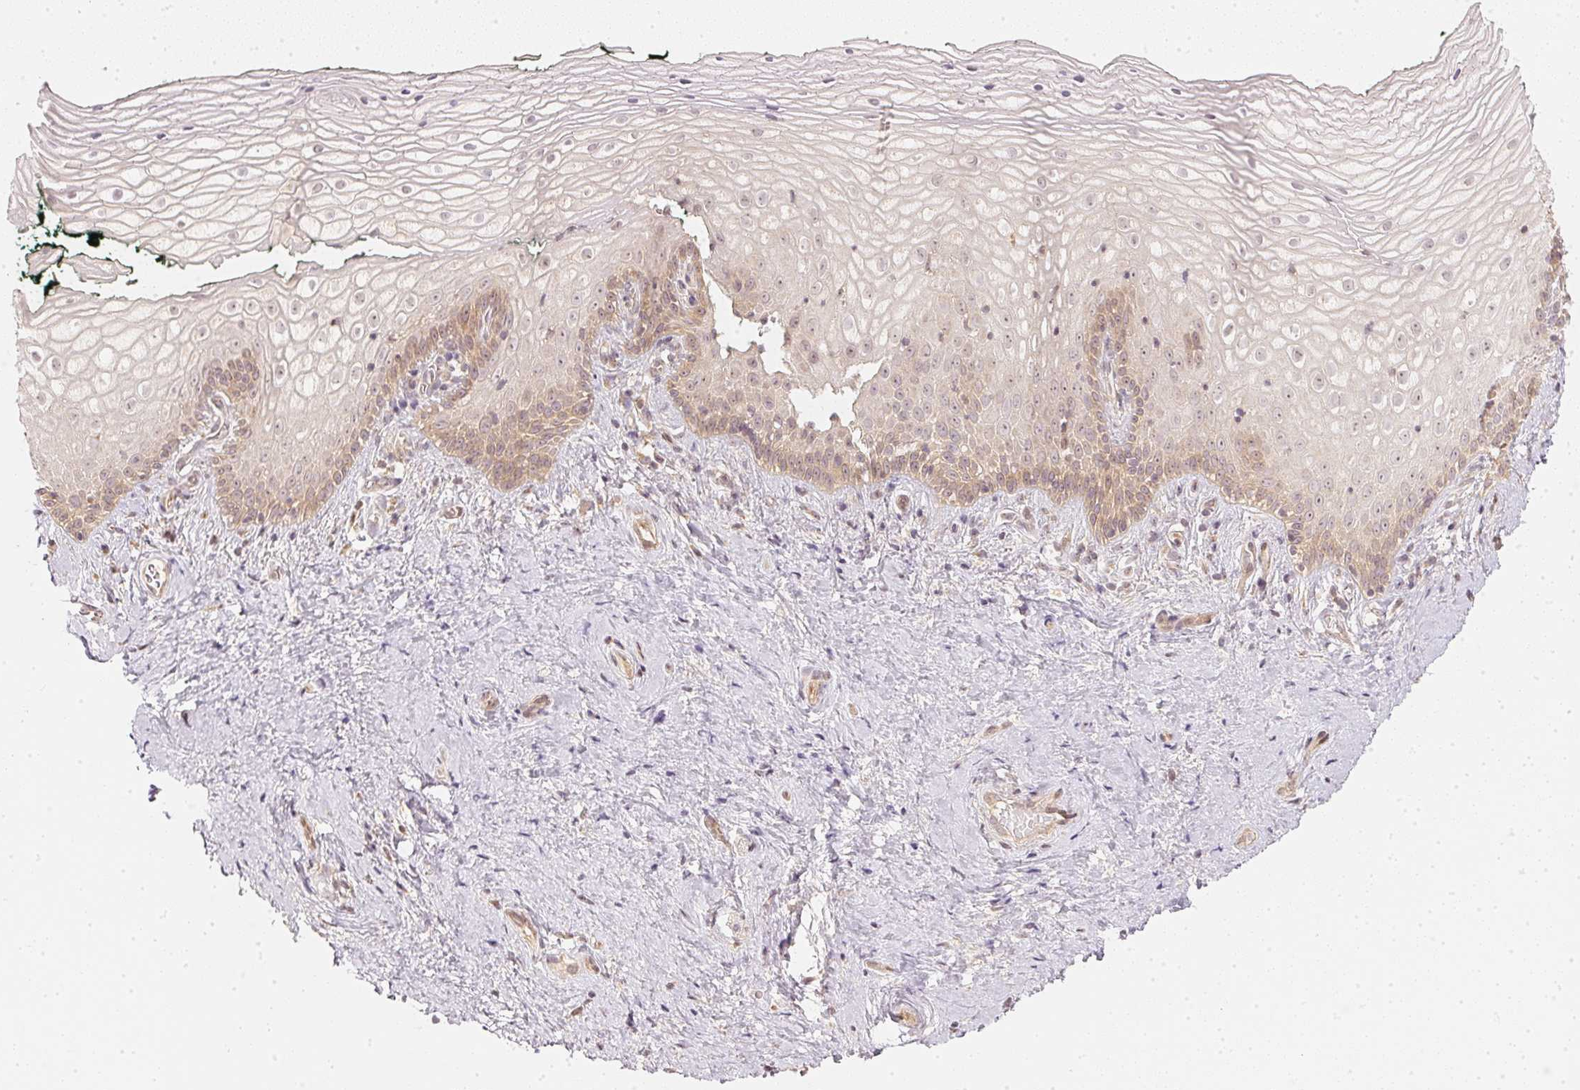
{"staining": {"intensity": "weak", "quantity": "25%-75%", "location": "cytoplasmic/membranous,nuclear"}, "tissue": "vagina", "cell_type": "Squamous epithelial cells", "image_type": "normal", "snomed": [{"axis": "morphology", "description": "Normal tissue, NOS"}, {"axis": "topography", "description": "Vagina"}], "caption": "This histopathology image exhibits unremarkable vagina stained with immunohistochemistry (IHC) to label a protein in brown. The cytoplasmic/membranous,nuclear of squamous epithelial cells show weak positivity for the protein. Nuclei are counter-stained blue.", "gene": "WDR54", "patient": {"sex": "female", "age": 47}}